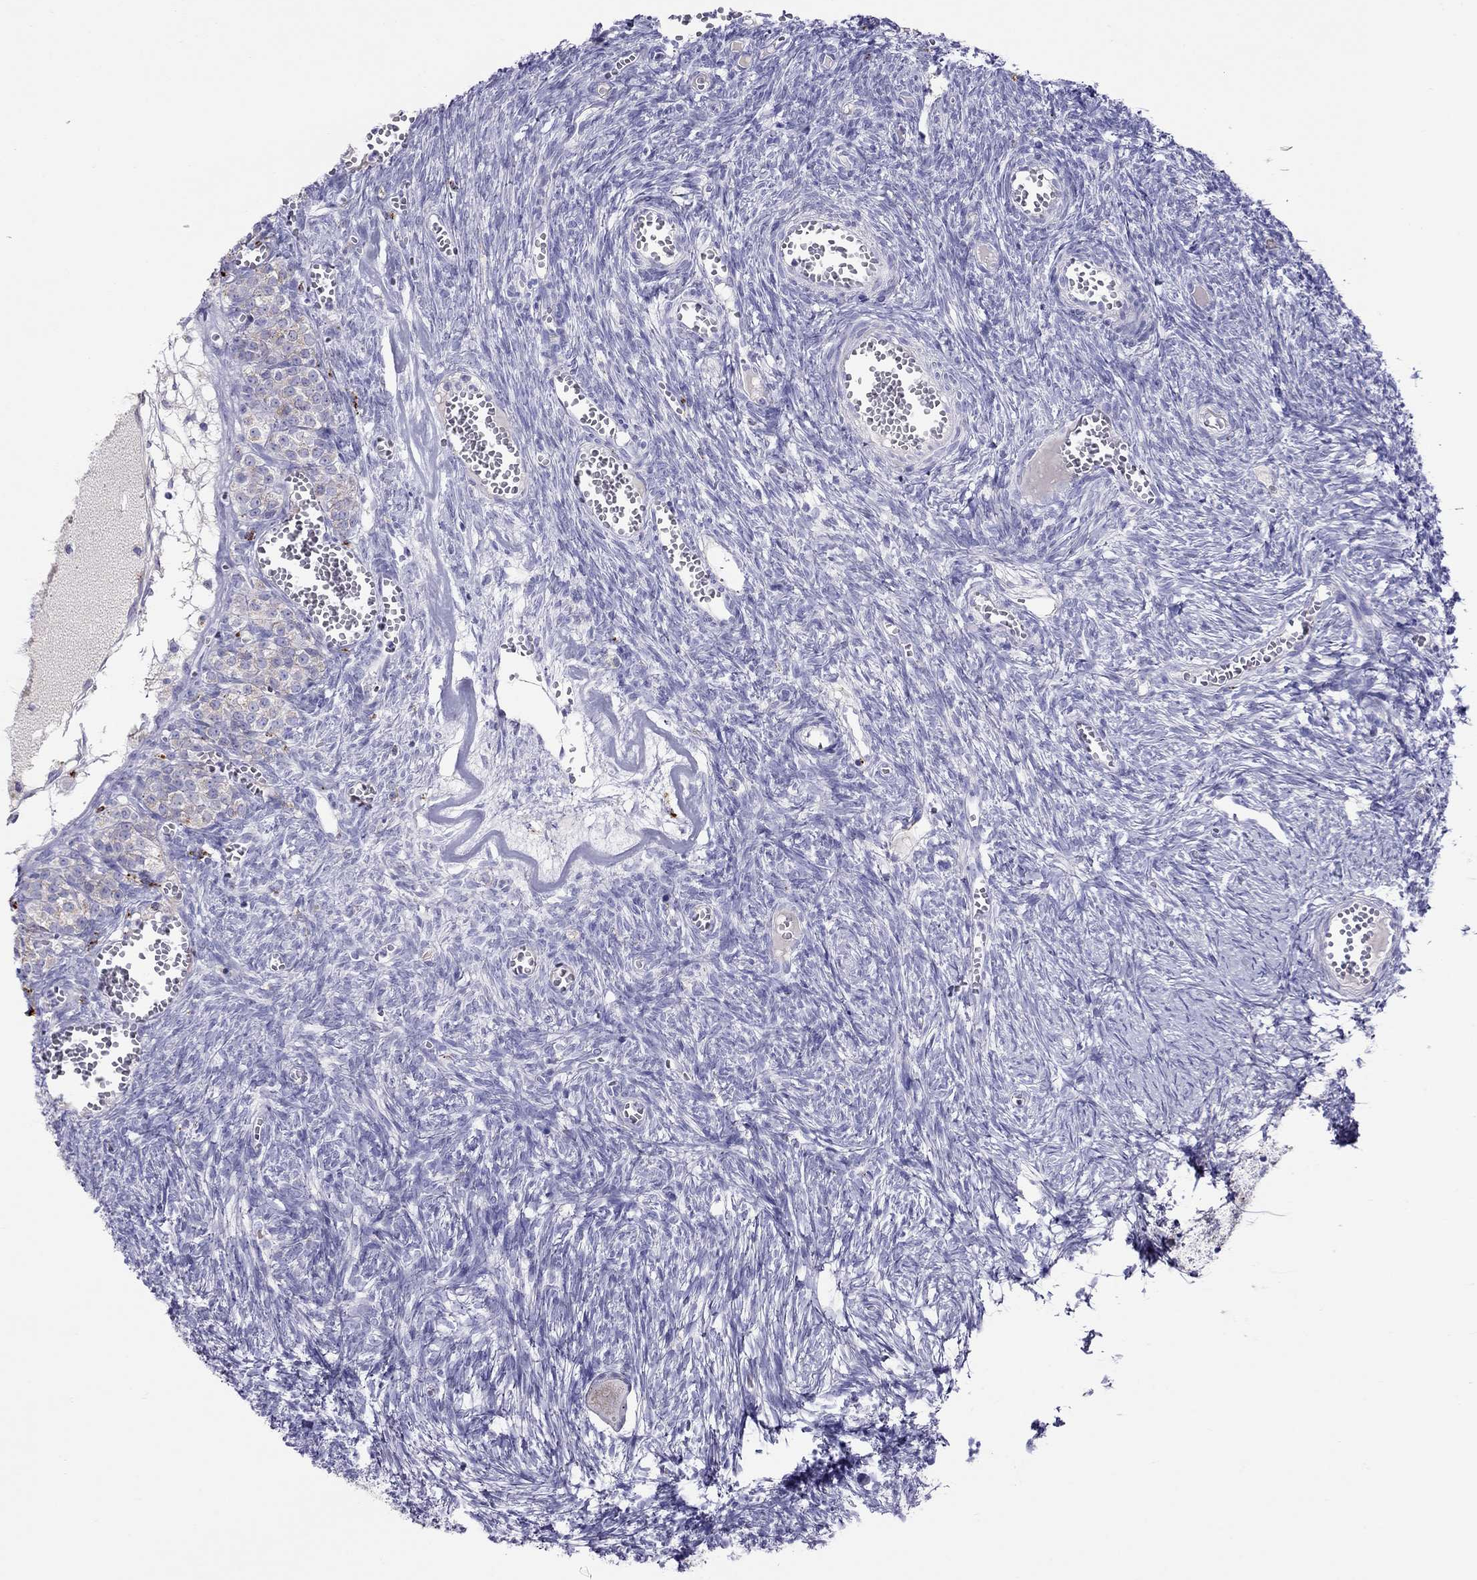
{"staining": {"intensity": "weak", "quantity": ">75%", "location": "cytoplasmic/membranous"}, "tissue": "ovary", "cell_type": "Follicle cells", "image_type": "normal", "snomed": [{"axis": "morphology", "description": "Normal tissue, NOS"}, {"axis": "topography", "description": "Ovary"}], "caption": "A low amount of weak cytoplasmic/membranous staining is present in about >75% of follicle cells in normal ovary.", "gene": "CLPSL2", "patient": {"sex": "female", "age": 43}}